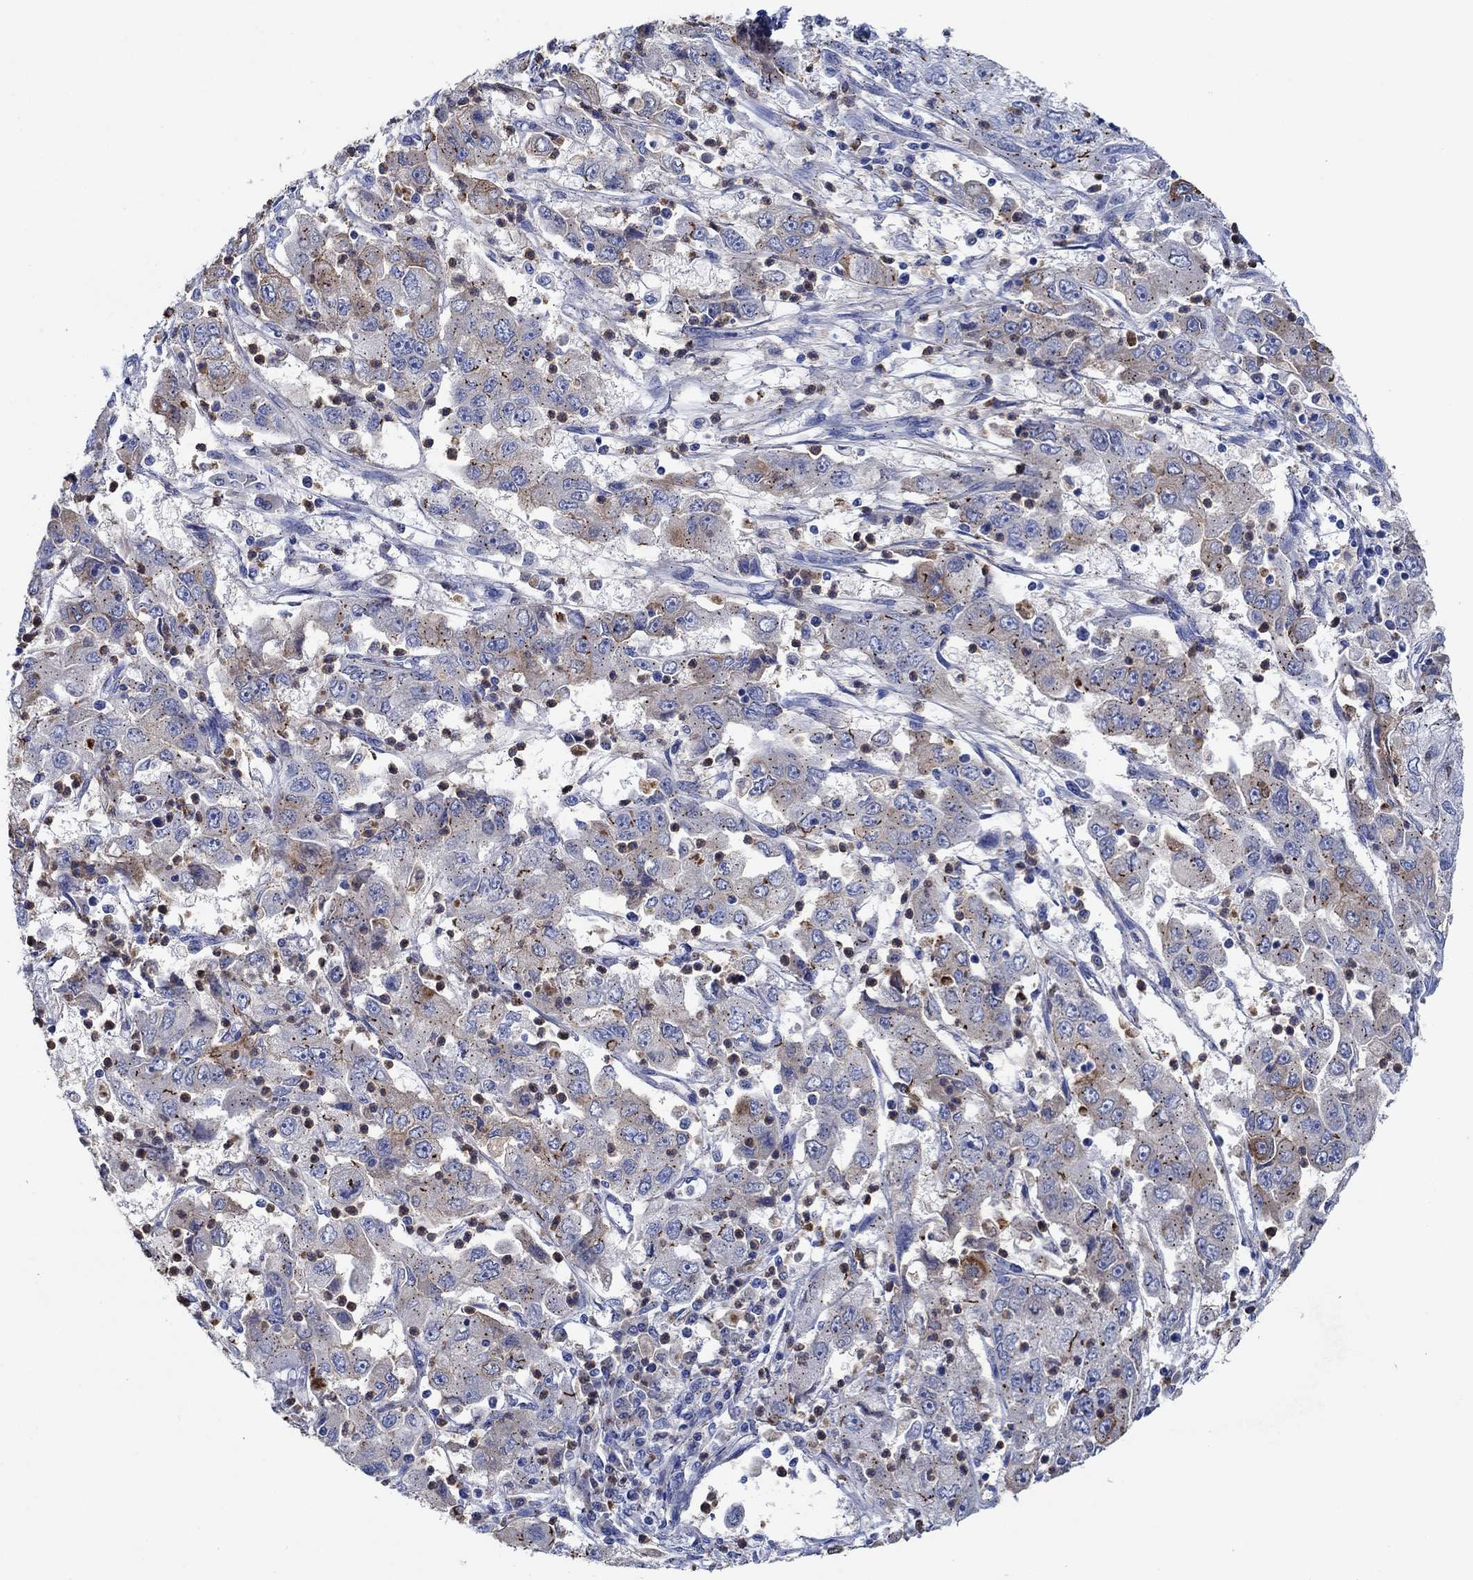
{"staining": {"intensity": "moderate", "quantity": "25%-75%", "location": "cytoplasmic/membranous"}, "tissue": "cervical cancer", "cell_type": "Tumor cells", "image_type": "cancer", "snomed": [{"axis": "morphology", "description": "Squamous cell carcinoma, NOS"}, {"axis": "topography", "description": "Cervix"}], "caption": "High-magnification brightfield microscopy of cervical squamous cell carcinoma stained with DAB (3,3'-diaminobenzidine) (brown) and counterstained with hematoxylin (blue). tumor cells exhibit moderate cytoplasmic/membranous staining is appreciated in approximately25%-75% of cells.", "gene": "CPM", "patient": {"sex": "female", "age": 36}}